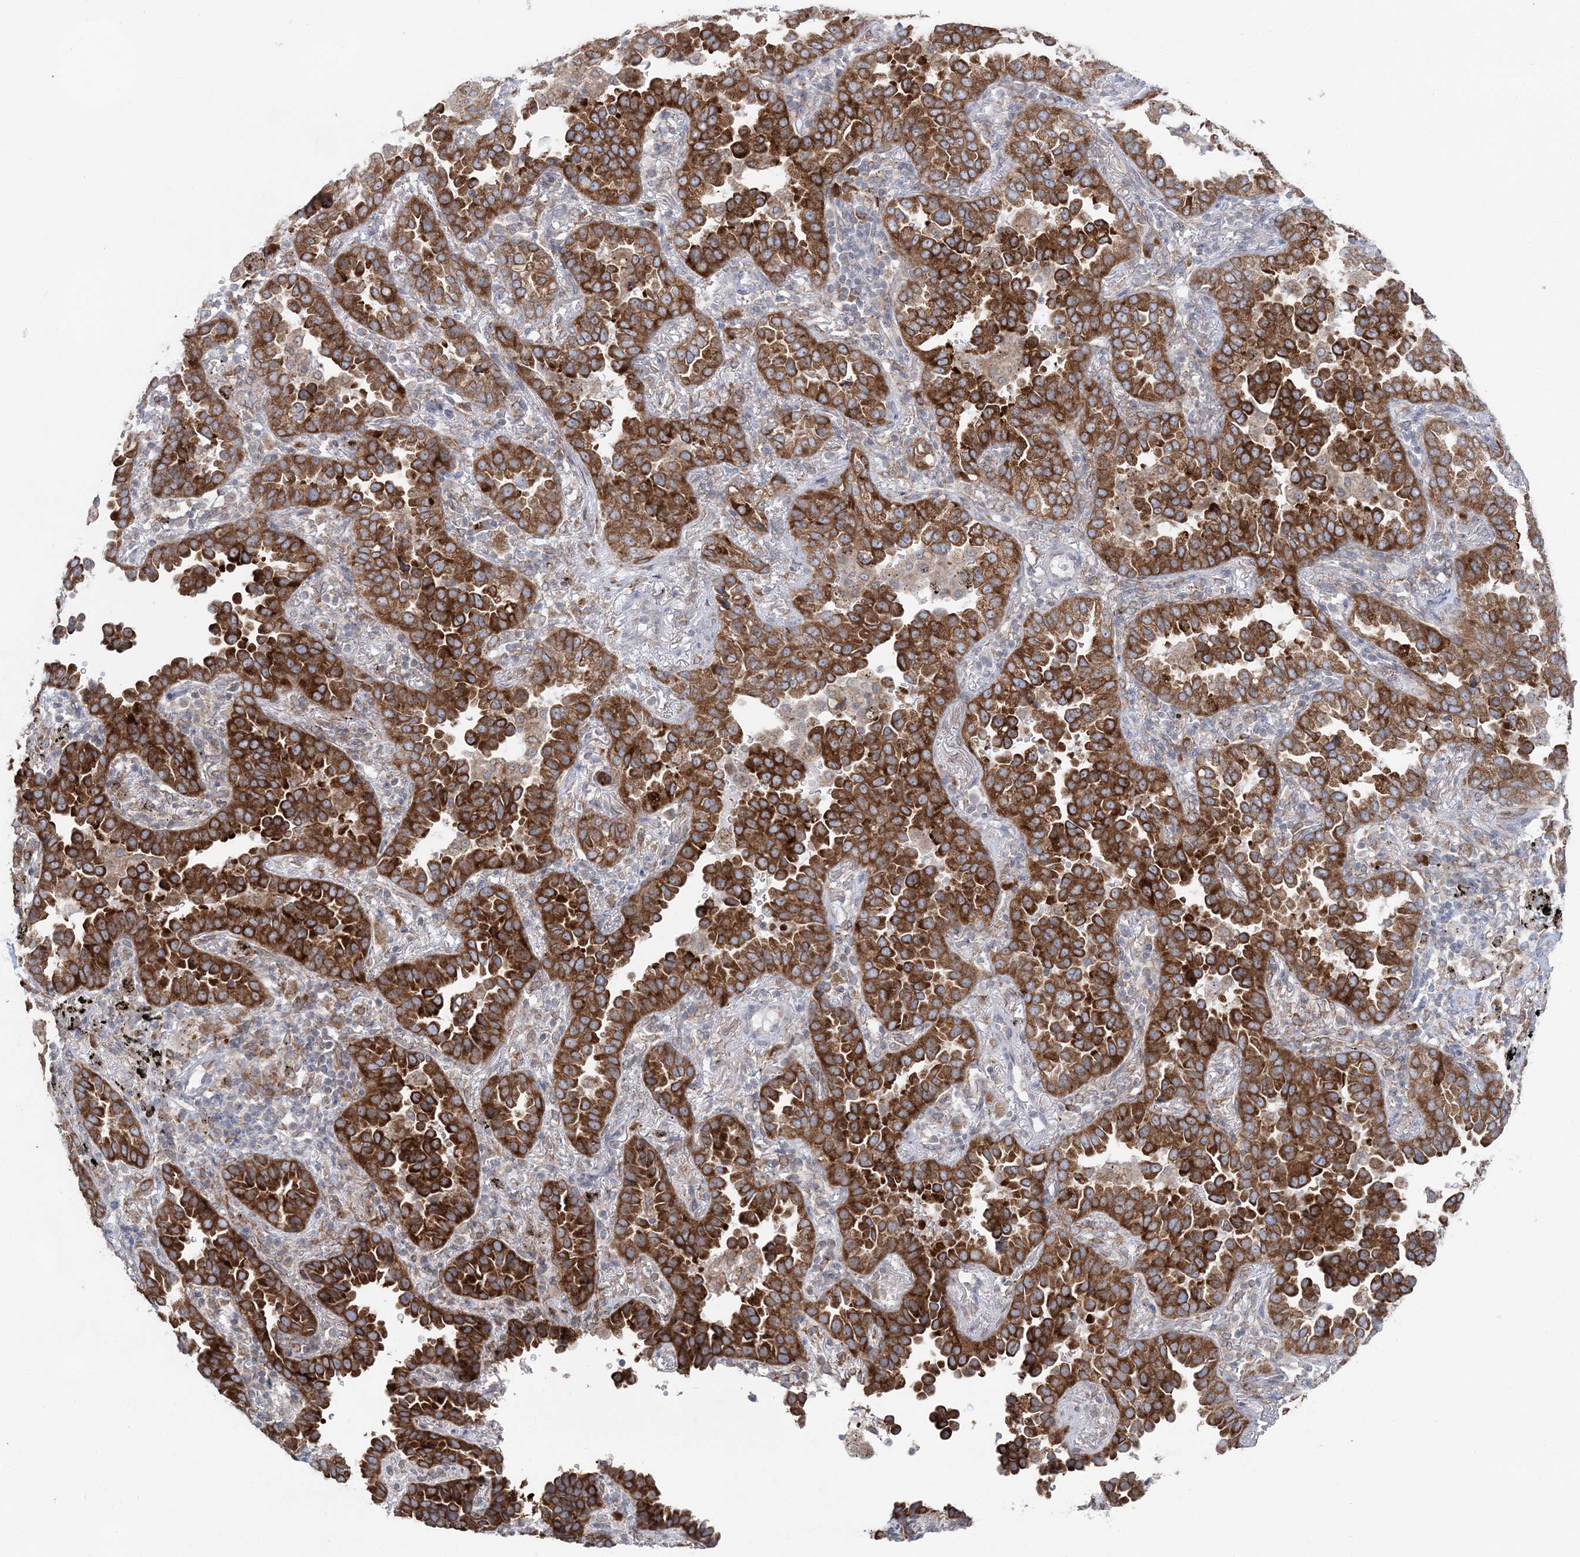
{"staining": {"intensity": "strong", "quantity": ">75%", "location": "cytoplasmic/membranous"}, "tissue": "lung cancer", "cell_type": "Tumor cells", "image_type": "cancer", "snomed": [{"axis": "morphology", "description": "Normal tissue, NOS"}, {"axis": "morphology", "description": "Adenocarcinoma, NOS"}, {"axis": "topography", "description": "Lung"}], "caption": "Protein analysis of adenocarcinoma (lung) tissue exhibits strong cytoplasmic/membranous expression in approximately >75% of tumor cells.", "gene": "TMED10", "patient": {"sex": "male", "age": 59}}